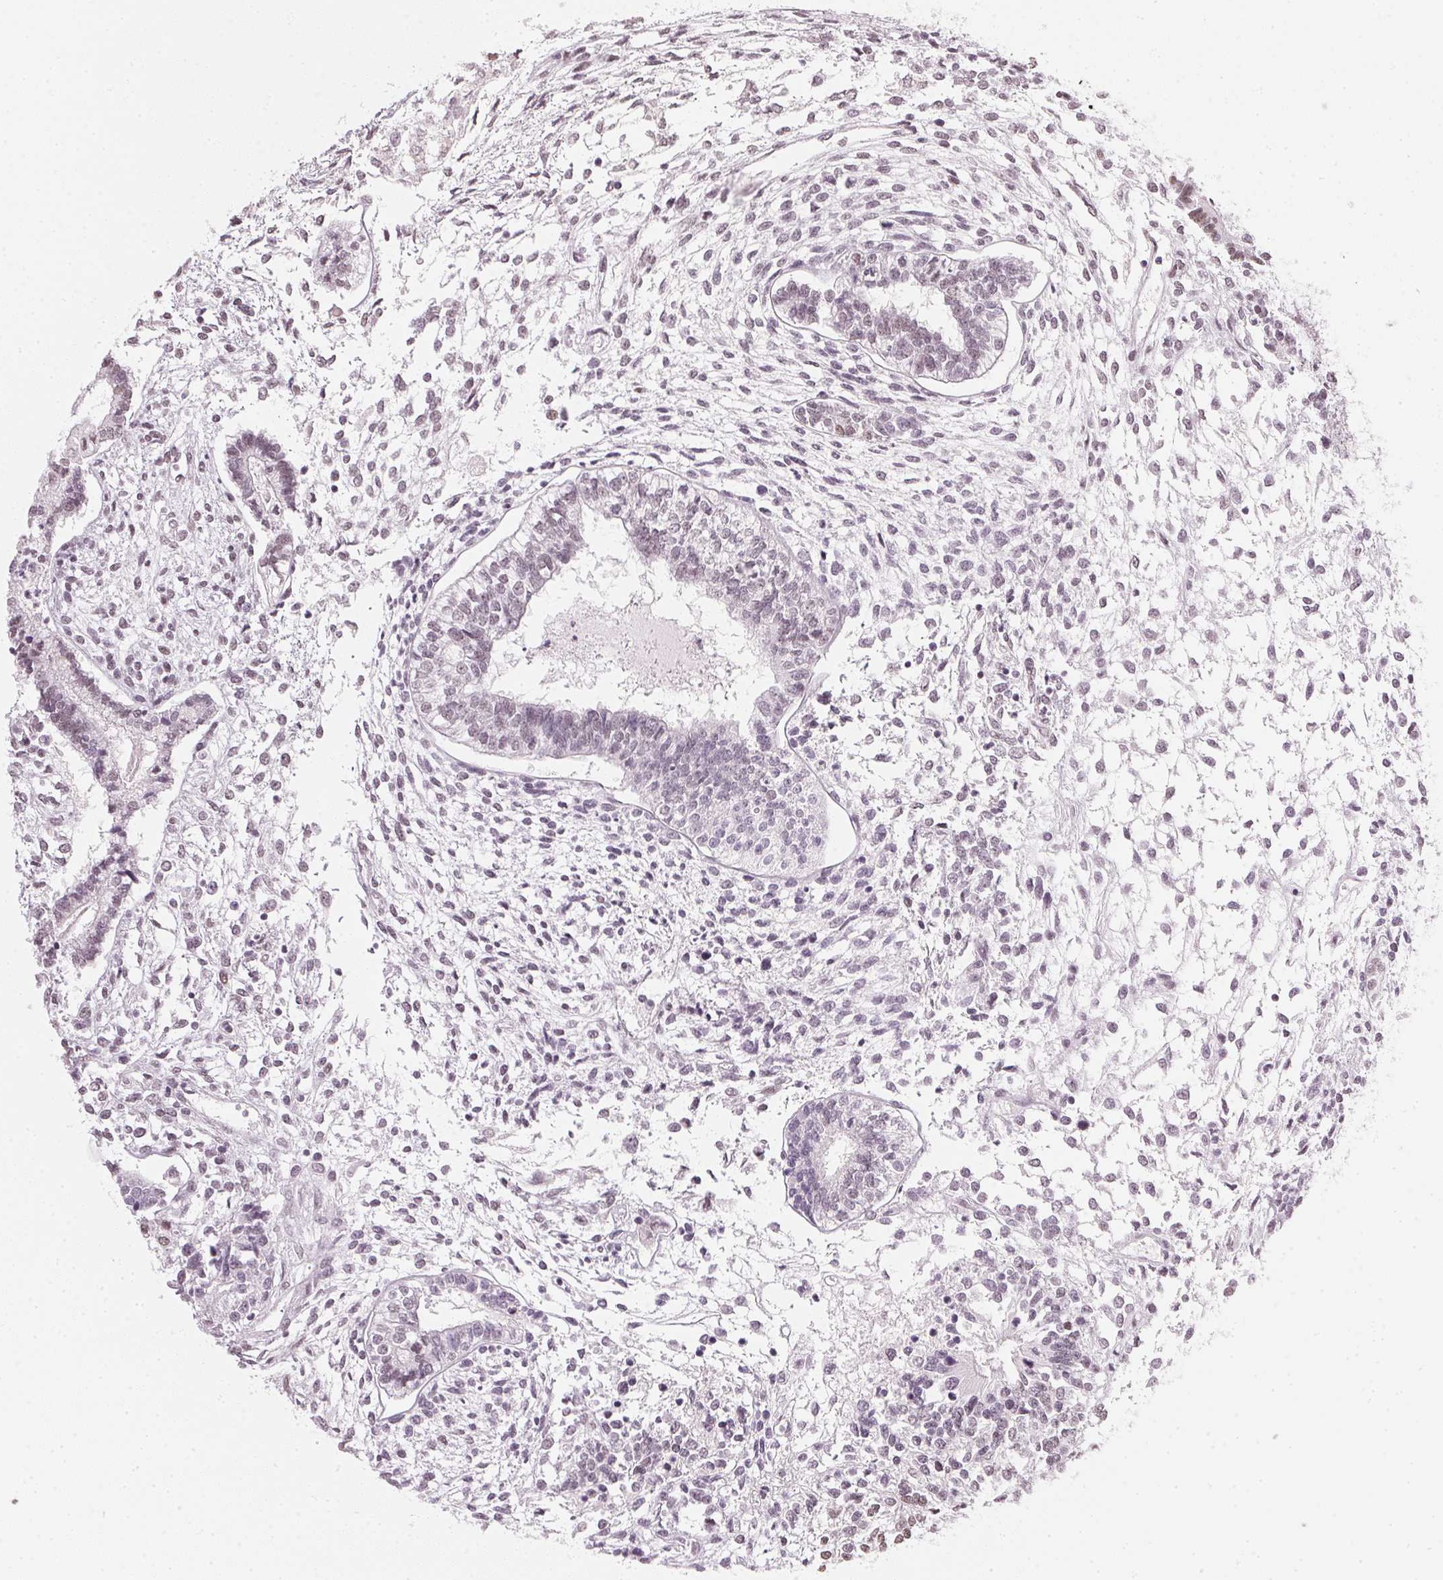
{"staining": {"intensity": "negative", "quantity": "none", "location": "none"}, "tissue": "testis cancer", "cell_type": "Tumor cells", "image_type": "cancer", "snomed": [{"axis": "morphology", "description": "Carcinoma, Embryonal, NOS"}, {"axis": "topography", "description": "Testis"}], "caption": "This is a photomicrograph of immunohistochemistry staining of testis cancer (embryonal carcinoma), which shows no positivity in tumor cells.", "gene": "DNAJC6", "patient": {"sex": "male", "age": 37}}